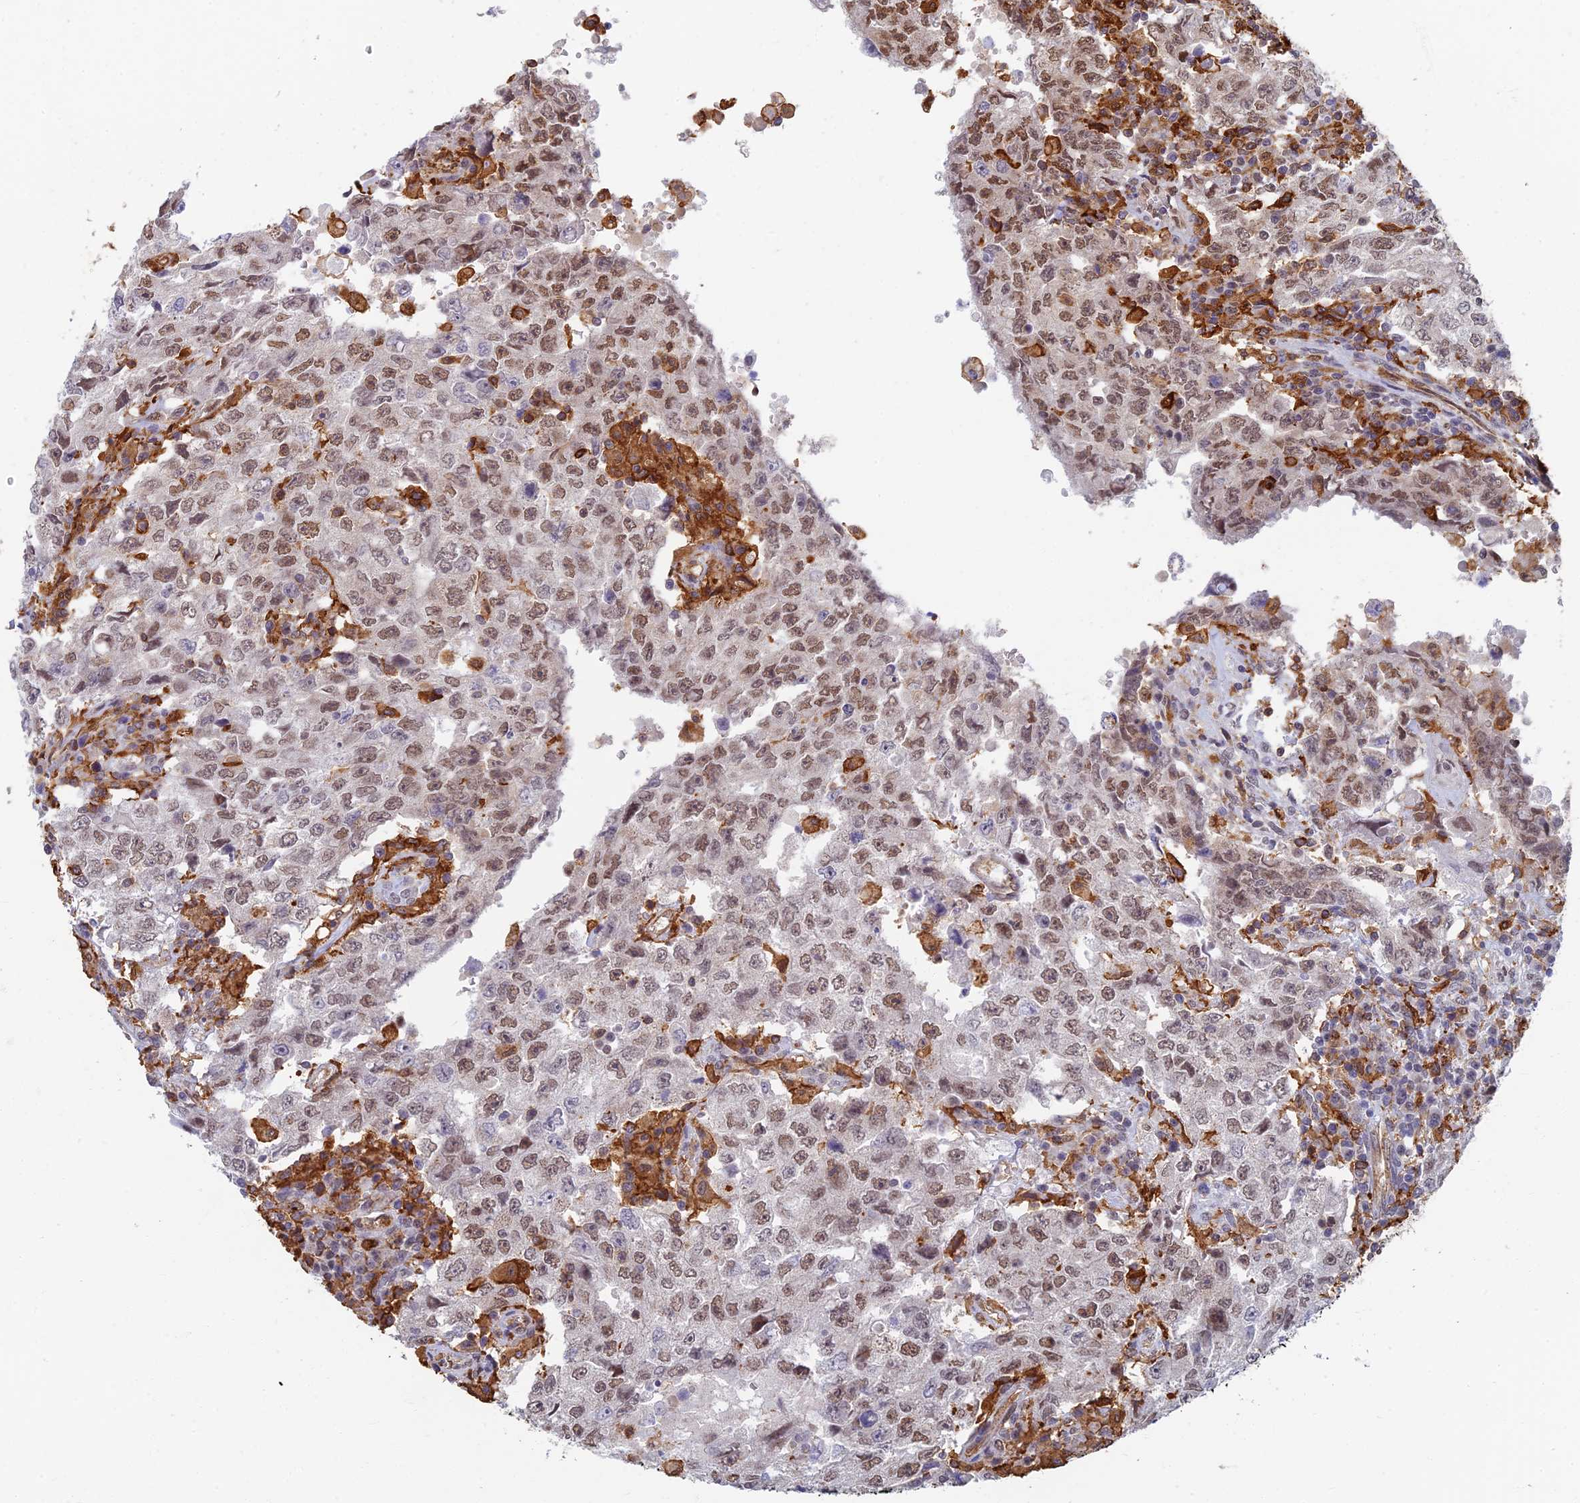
{"staining": {"intensity": "moderate", "quantity": ">75%", "location": "nuclear"}, "tissue": "testis cancer", "cell_type": "Tumor cells", "image_type": "cancer", "snomed": [{"axis": "morphology", "description": "Carcinoma, Embryonal, NOS"}, {"axis": "topography", "description": "Testis"}], "caption": "An image of testis cancer stained for a protein reveals moderate nuclear brown staining in tumor cells.", "gene": "GPATCH1", "patient": {"sex": "male", "age": 26}}